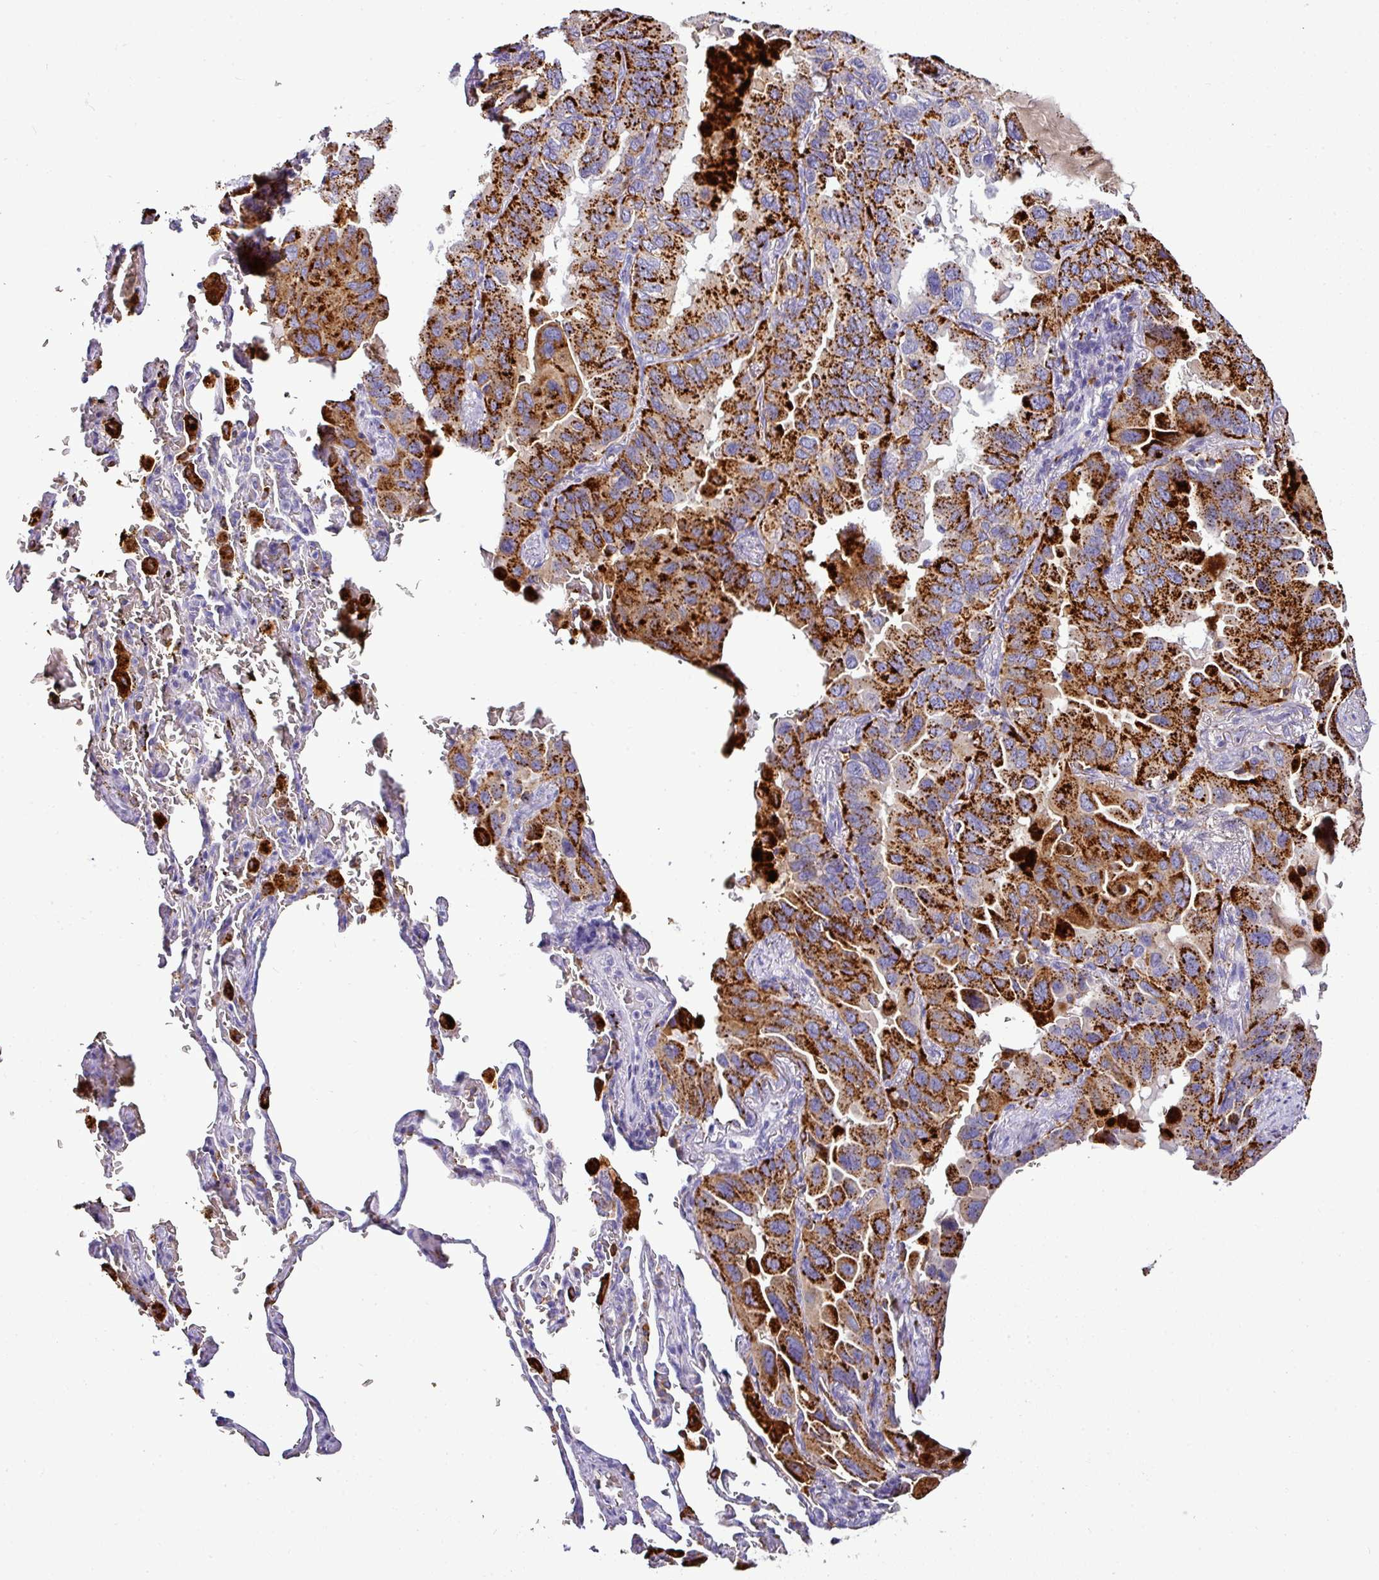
{"staining": {"intensity": "strong", "quantity": ">75%", "location": "cytoplasmic/membranous"}, "tissue": "lung cancer", "cell_type": "Tumor cells", "image_type": "cancer", "snomed": [{"axis": "morphology", "description": "Adenocarcinoma, NOS"}, {"axis": "topography", "description": "Lung"}], "caption": "Immunohistochemistry (IHC) image of lung cancer (adenocarcinoma) stained for a protein (brown), which demonstrates high levels of strong cytoplasmic/membranous positivity in approximately >75% of tumor cells.", "gene": "NAPSA", "patient": {"sex": "male", "age": 64}}